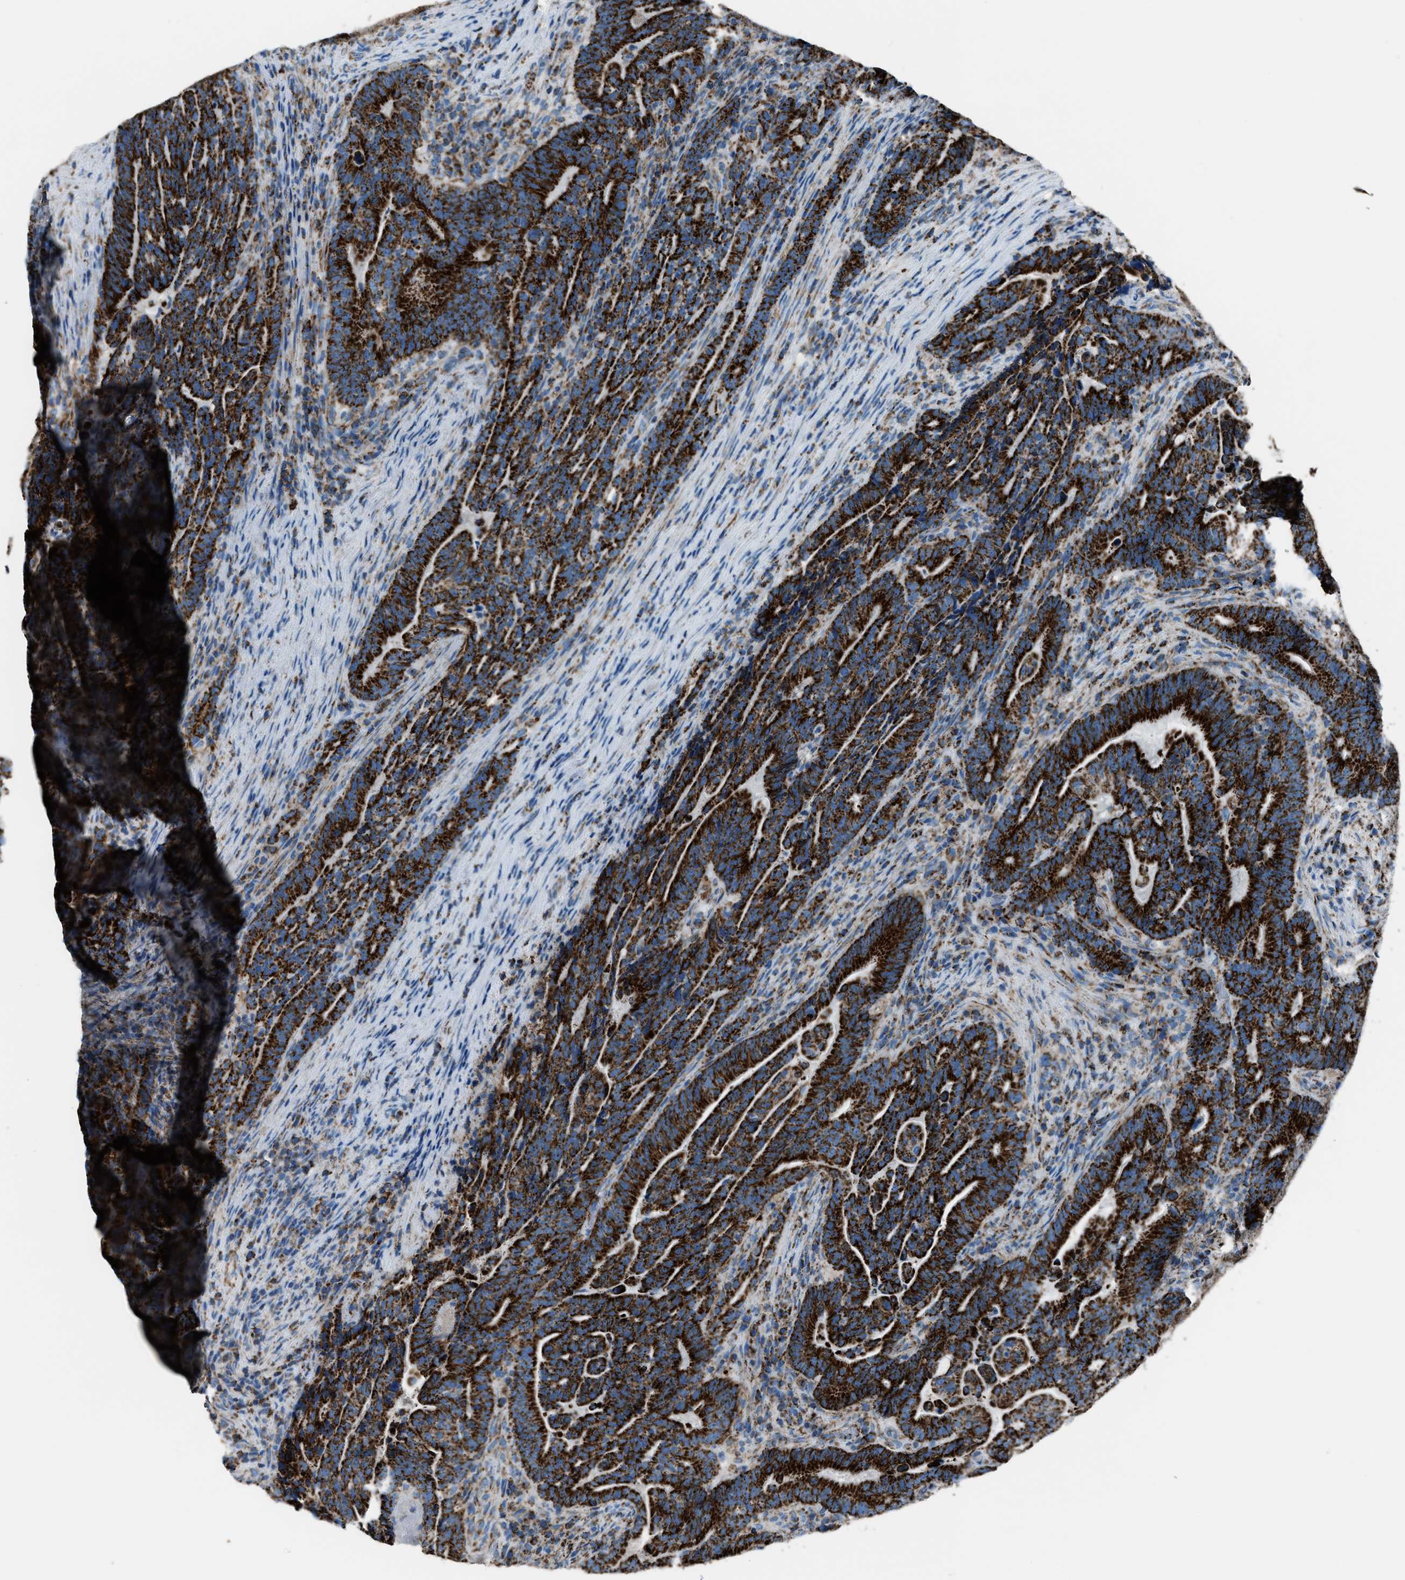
{"staining": {"intensity": "strong", "quantity": ">75%", "location": "cytoplasmic/membranous"}, "tissue": "colorectal cancer", "cell_type": "Tumor cells", "image_type": "cancer", "snomed": [{"axis": "morphology", "description": "Adenocarcinoma, NOS"}, {"axis": "topography", "description": "Colon"}], "caption": "Colorectal cancer (adenocarcinoma) stained with DAB IHC exhibits high levels of strong cytoplasmic/membranous staining in about >75% of tumor cells. Nuclei are stained in blue.", "gene": "MDH2", "patient": {"sex": "female", "age": 66}}